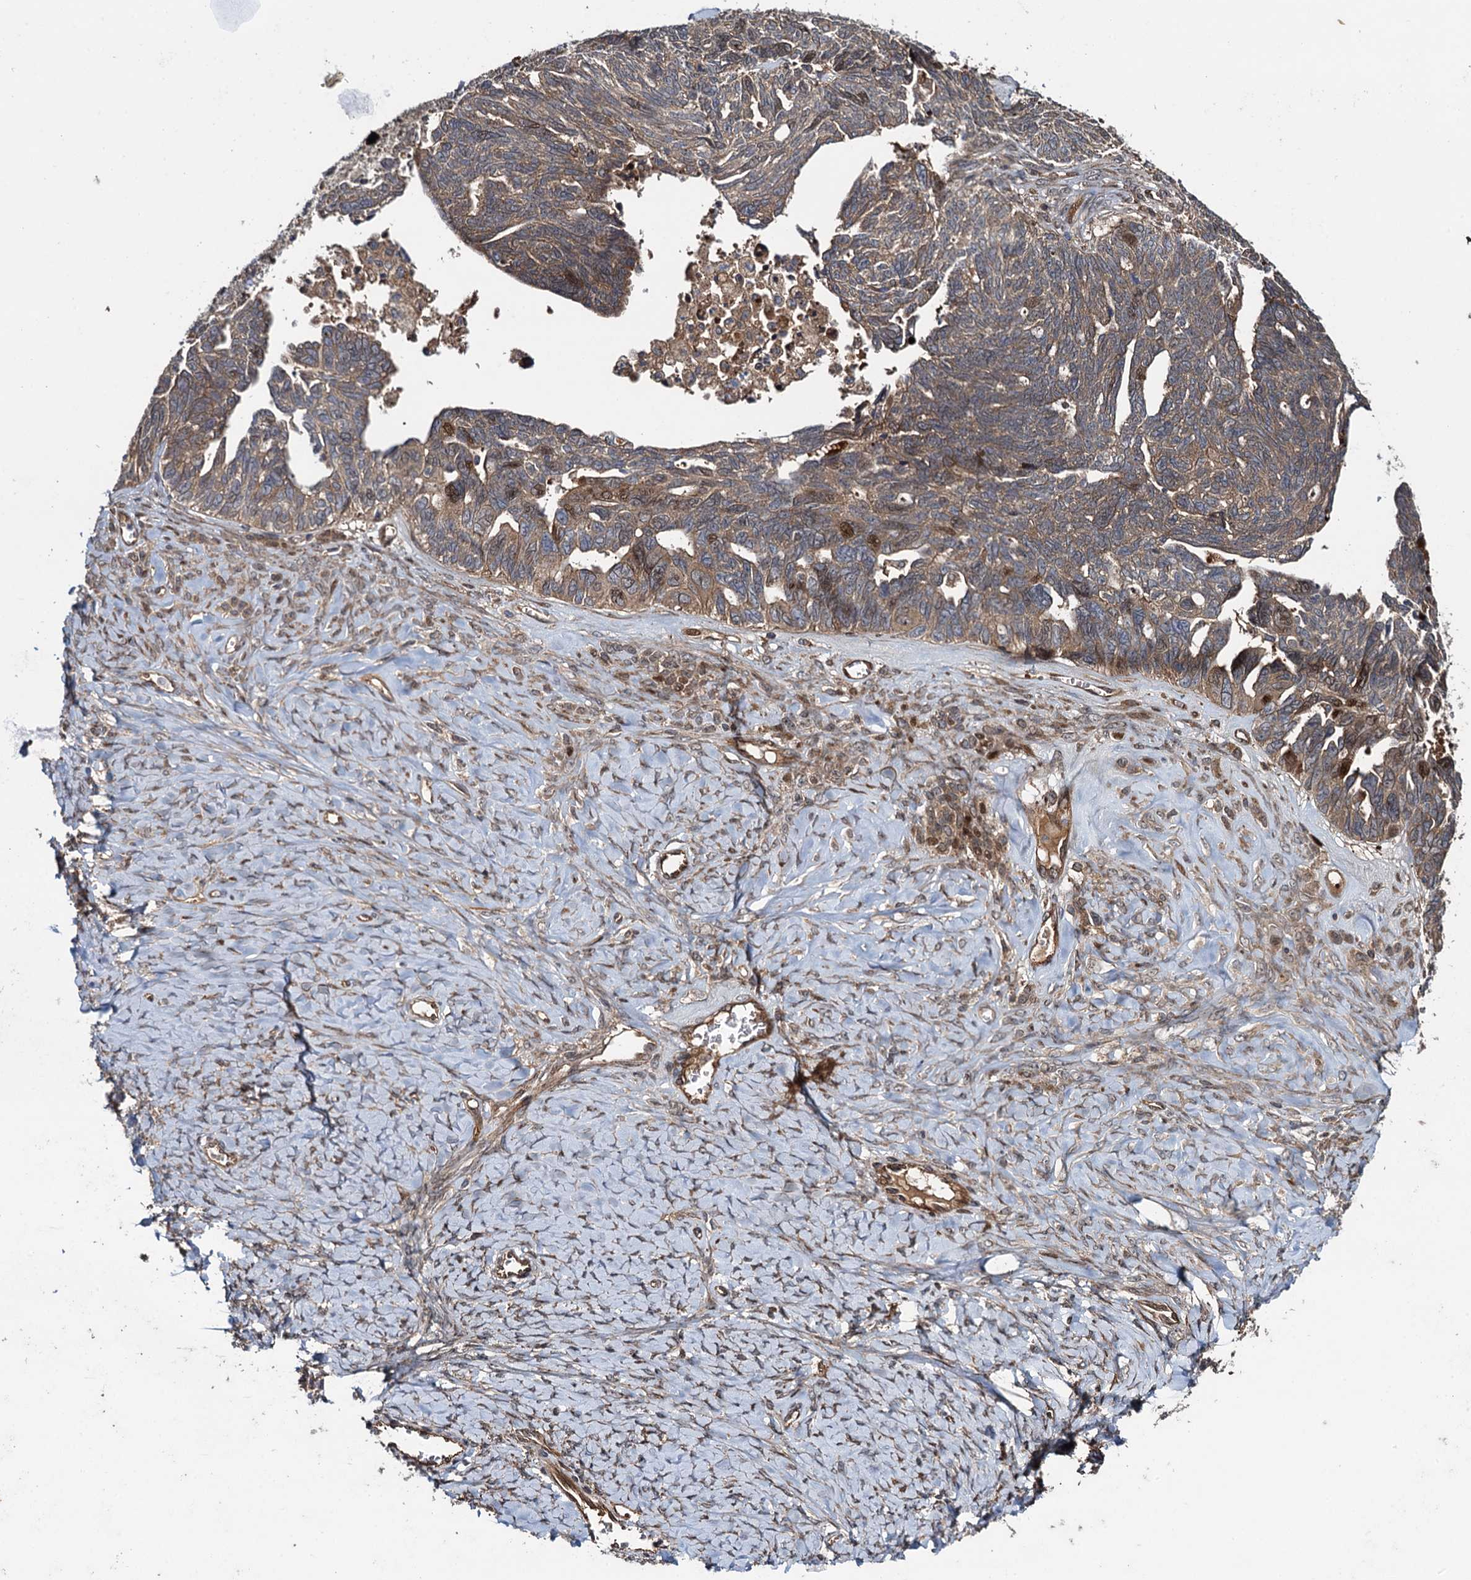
{"staining": {"intensity": "moderate", "quantity": "<25%", "location": "cytoplasmic/membranous"}, "tissue": "ovarian cancer", "cell_type": "Tumor cells", "image_type": "cancer", "snomed": [{"axis": "morphology", "description": "Cystadenocarcinoma, serous, NOS"}, {"axis": "topography", "description": "Ovary"}], "caption": "High-power microscopy captured an immunohistochemistry micrograph of ovarian cancer (serous cystadenocarcinoma), revealing moderate cytoplasmic/membranous expression in about <25% of tumor cells.", "gene": "RHOBTB1", "patient": {"sex": "female", "age": 79}}